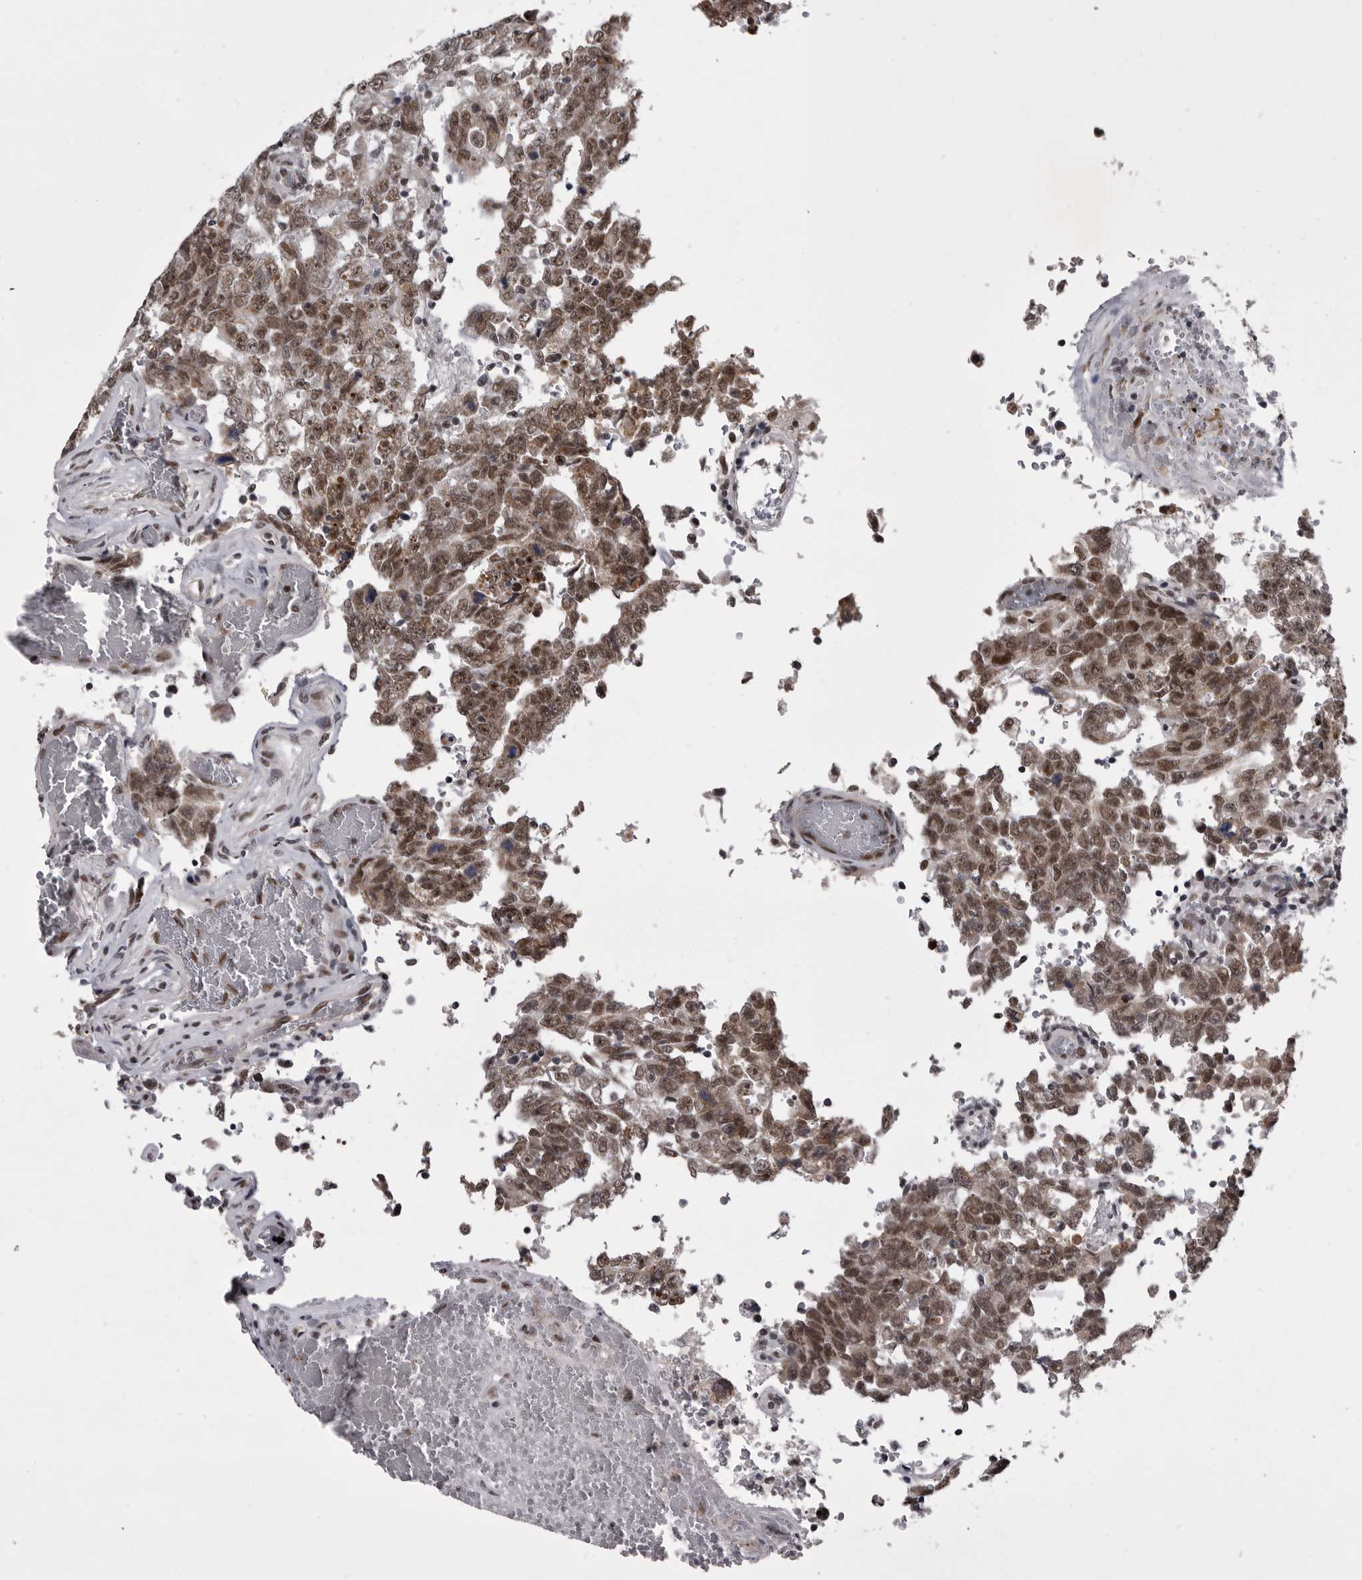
{"staining": {"intensity": "moderate", "quantity": ">75%", "location": "nuclear"}, "tissue": "testis cancer", "cell_type": "Tumor cells", "image_type": "cancer", "snomed": [{"axis": "morphology", "description": "Carcinoma, Embryonal, NOS"}, {"axis": "topography", "description": "Testis"}], "caption": "DAB (3,3'-diaminobenzidine) immunohistochemical staining of embryonal carcinoma (testis) reveals moderate nuclear protein expression in approximately >75% of tumor cells. The staining was performed using DAB to visualize the protein expression in brown, while the nuclei were stained in blue with hematoxylin (Magnification: 20x).", "gene": "PRPF3", "patient": {"sex": "male", "age": 26}}